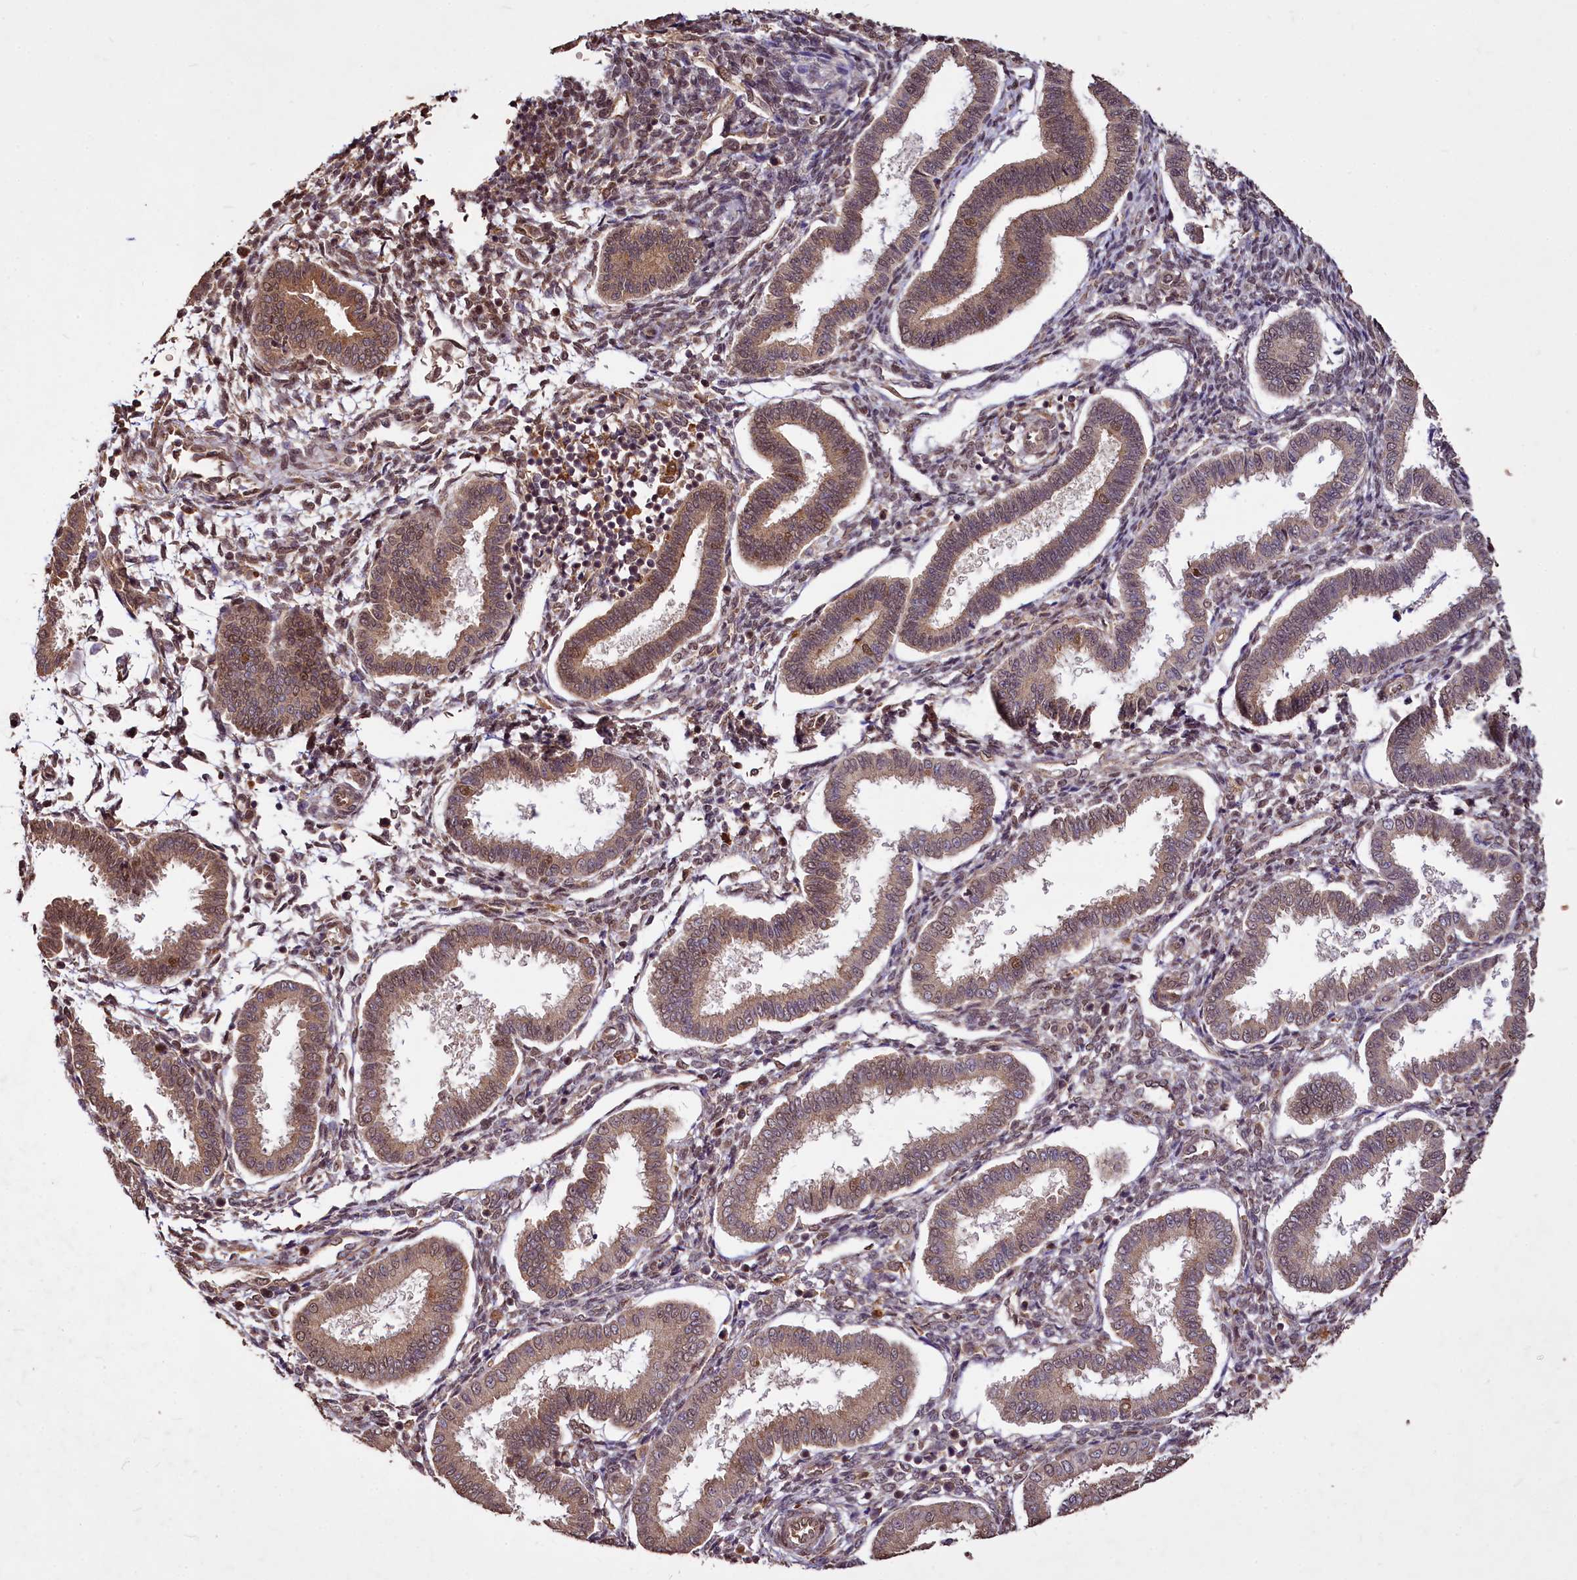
{"staining": {"intensity": "weak", "quantity": "25%-75%", "location": "nuclear"}, "tissue": "endometrium", "cell_type": "Cells in endometrial stroma", "image_type": "normal", "snomed": [{"axis": "morphology", "description": "Normal tissue, NOS"}, {"axis": "topography", "description": "Endometrium"}], "caption": "Immunohistochemistry of benign human endometrium reveals low levels of weak nuclear expression in approximately 25%-75% of cells in endometrial stroma. The staining is performed using DAB brown chromogen to label protein expression. The nuclei are counter-stained blue using hematoxylin.", "gene": "VPS51", "patient": {"sex": "female", "age": 24}}